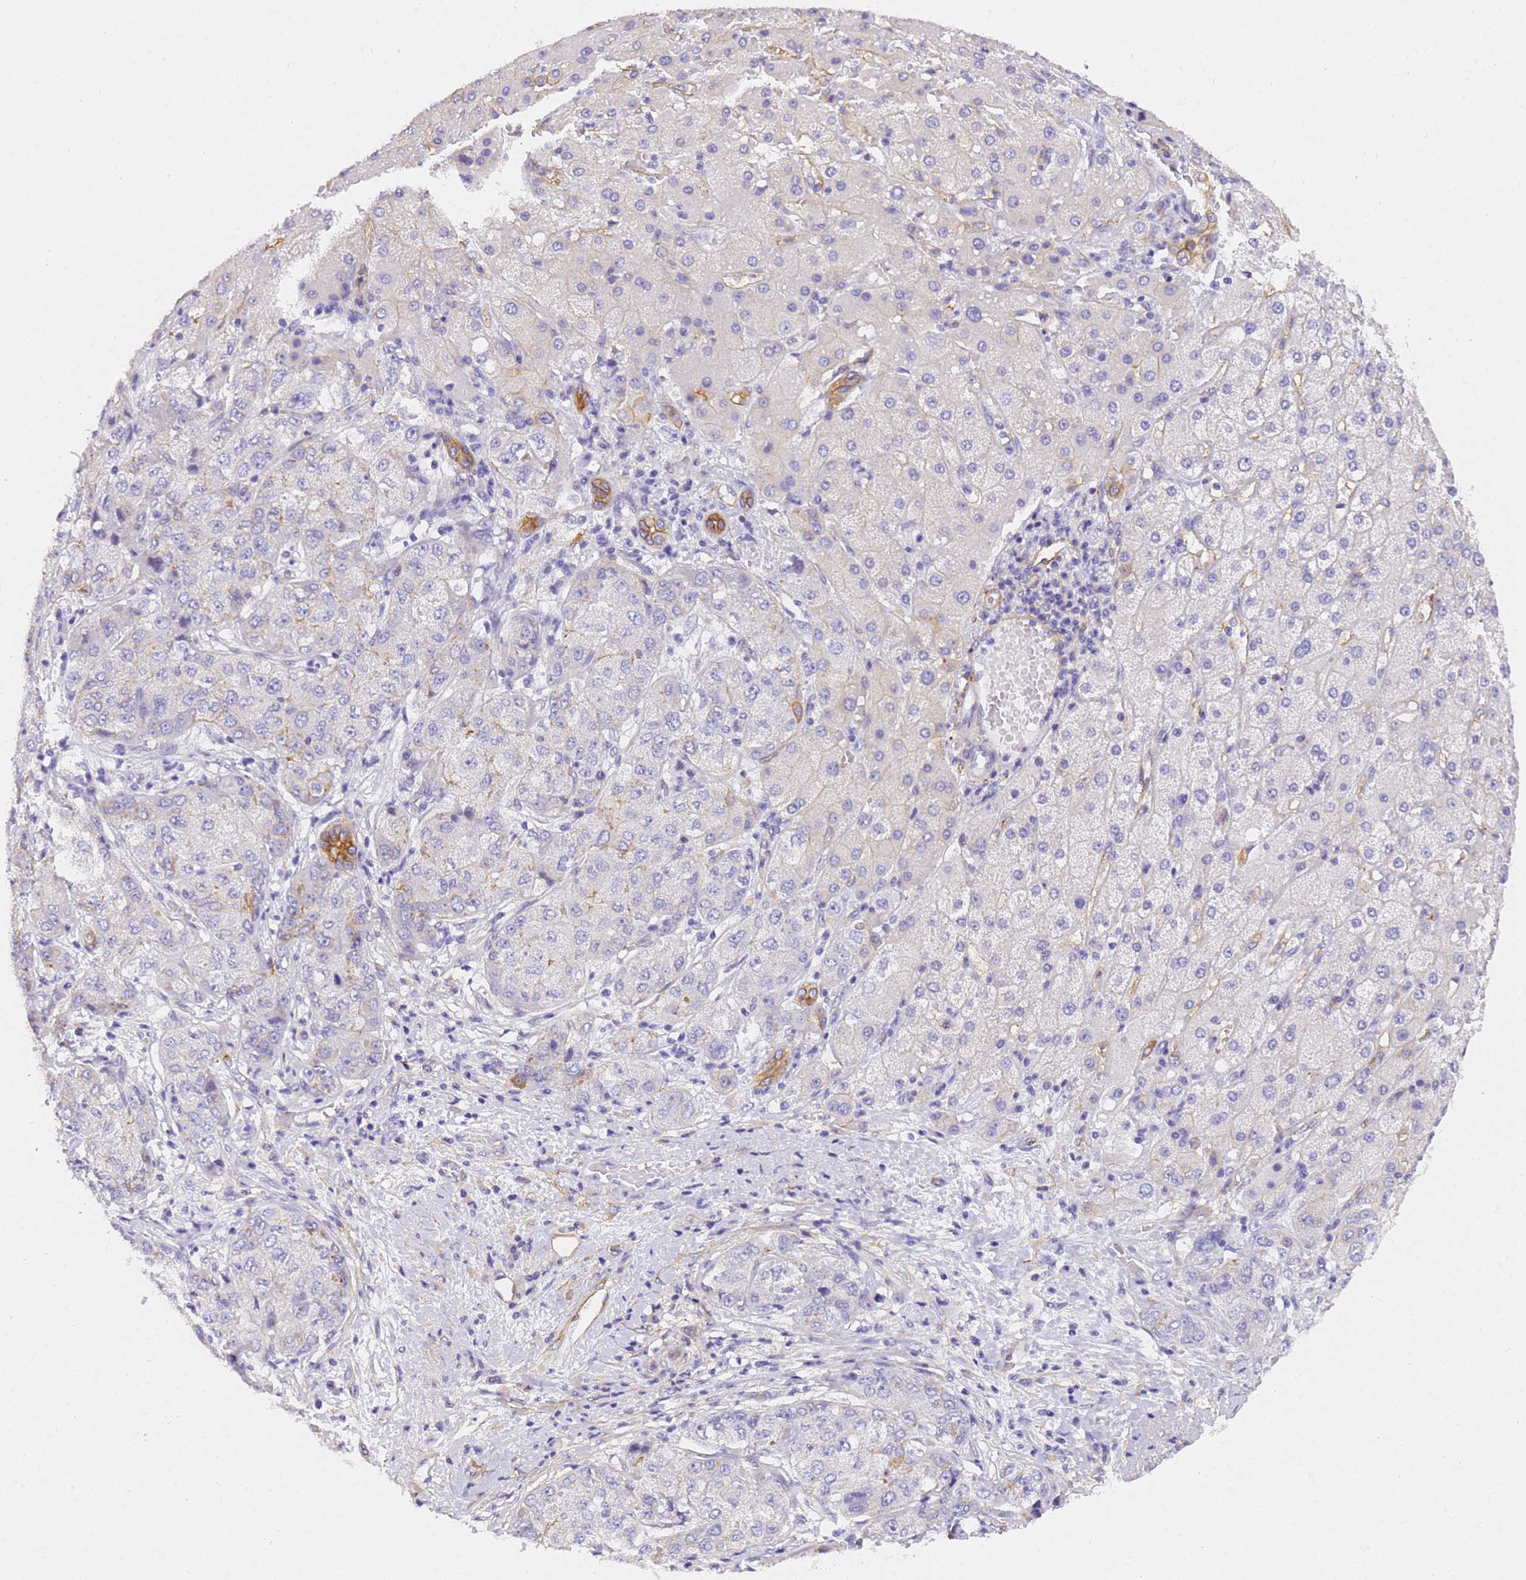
{"staining": {"intensity": "moderate", "quantity": "25%-75%", "location": "cytoplasmic/membranous"}, "tissue": "liver cancer", "cell_type": "Tumor cells", "image_type": "cancer", "snomed": [{"axis": "morphology", "description": "Carcinoma, Hepatocellular, NOS"}, {"axis": "topography", "description": "Liver"}], "caption": "Moderate cytoplasmic/membranous protein positivity is seen in about 25%-75% of tumor cells in liver cancer.", "gene": "MVB12A", "patient": {"sex": "male", "age": 80}}